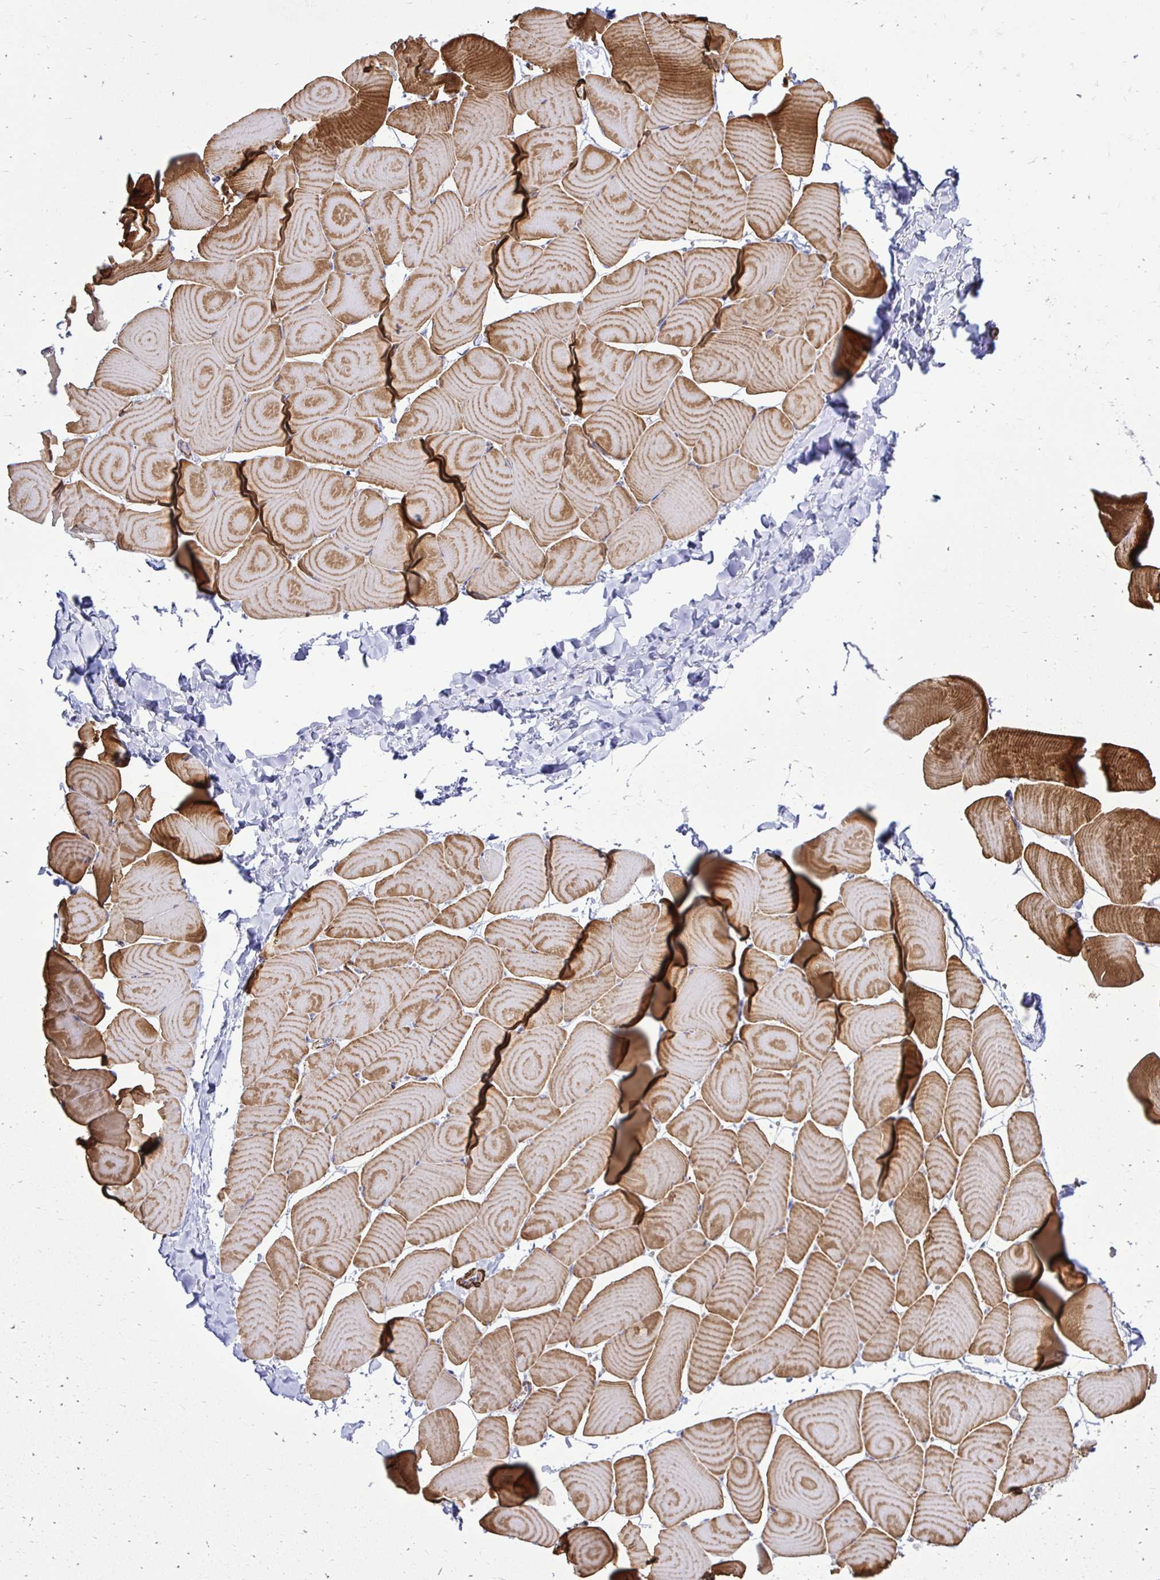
{"staining": {"intensity": "moderate", "quantity": "25%-75%", "location": "cytoplasmic/membranous"}, "tissue": "skeletal muscle", "cell_type": "Myocytes", "image_type": "normal", "snomed": [{"axis": "morphology", "description": "Normal tissue, NOS"}, {"axis": "topography", "description": "Skeletal muscle"}], "caption": "Human skeletal muscle stained for a protein (brown) demonstrates moderate cytoplasmic/membranous positive positivity in about 25%-75% of myocytes.", "gene": "CTPS1", "patient": {"sex": "male", "age": 25}}